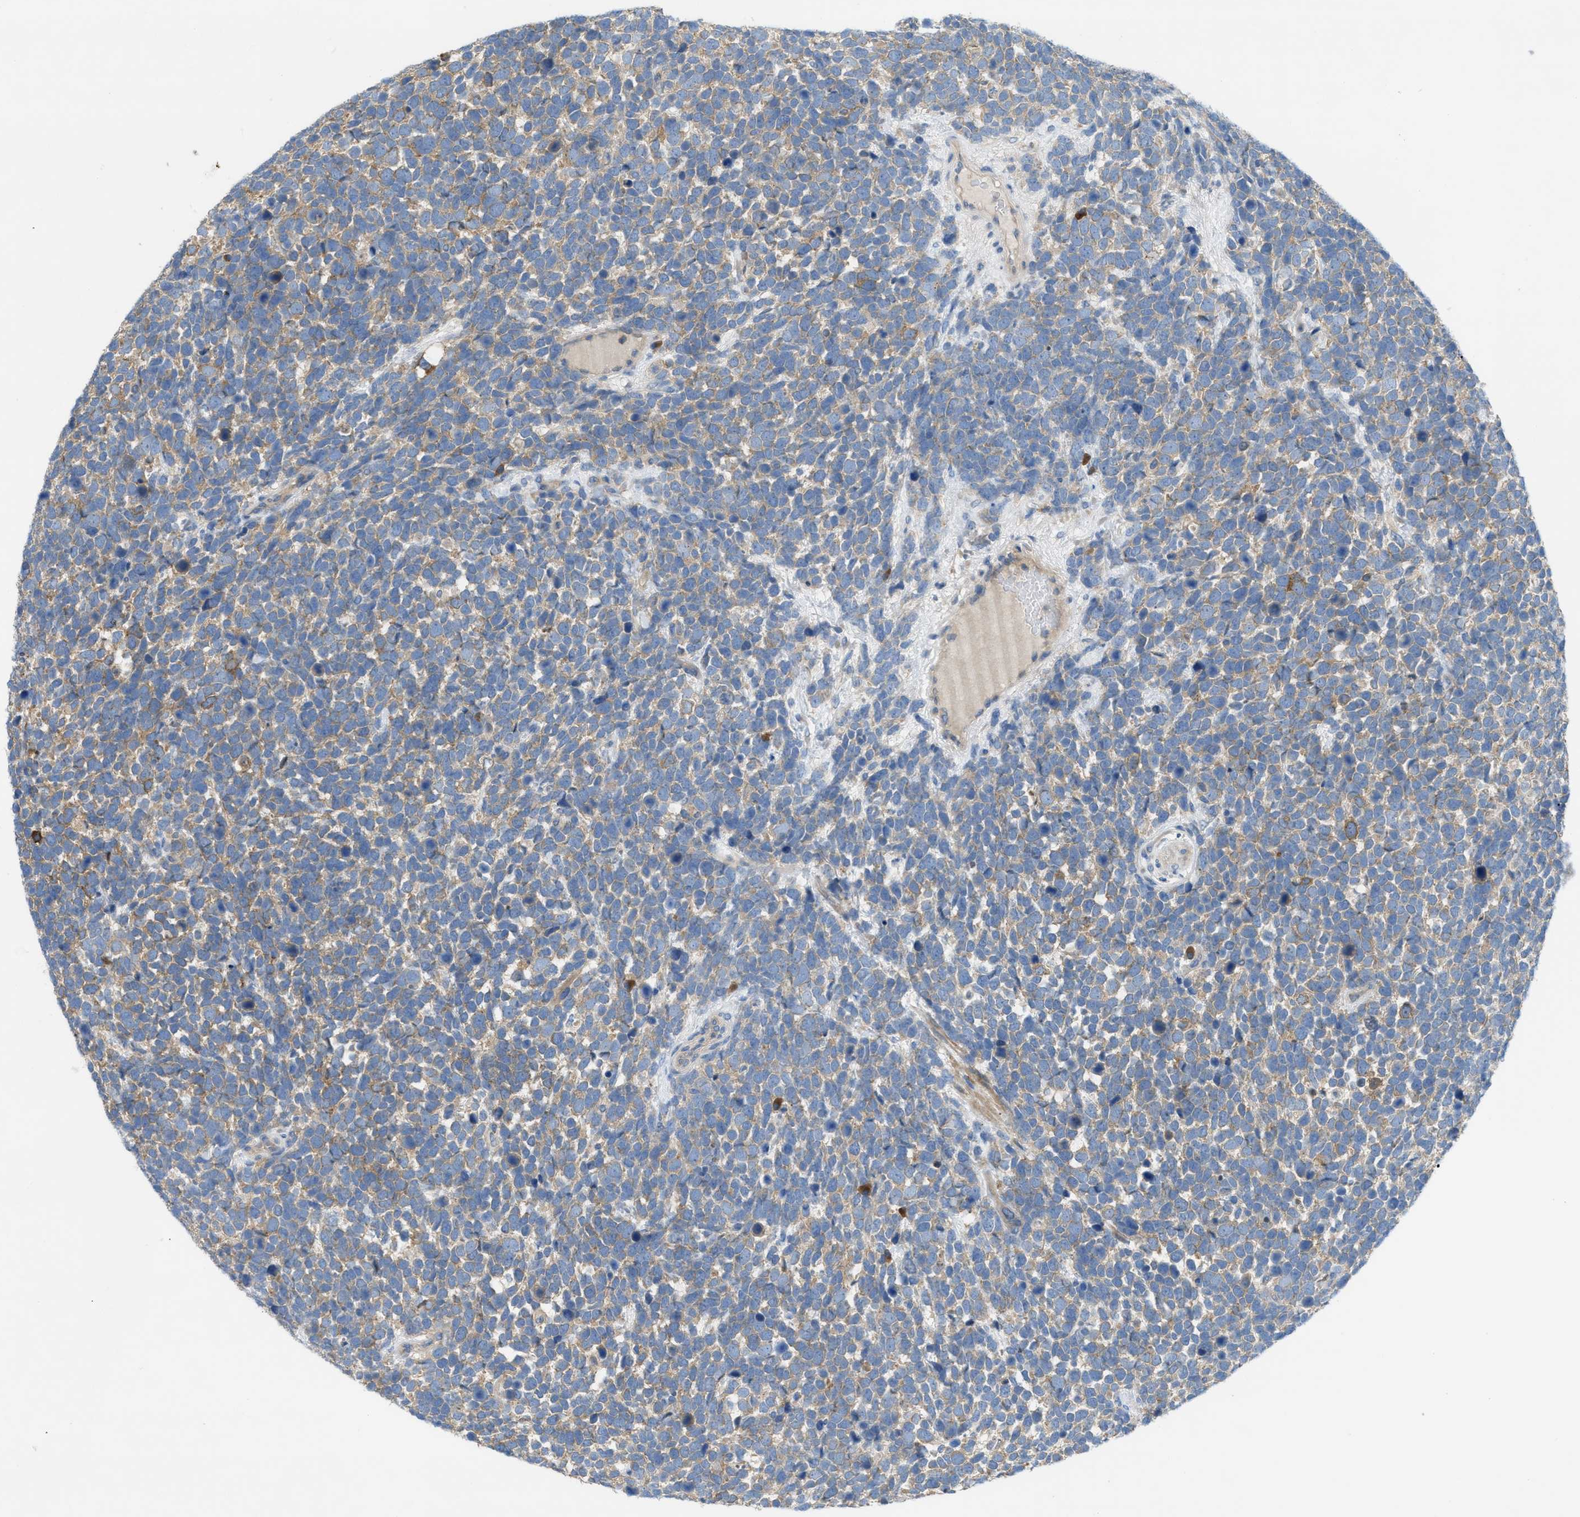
{"staining": {"intensity": "weak", "quantity": ">75%", "location": "cytoplasmic/membranous"}, "tissue": "urothelial cancer", "cell_type": "Tumor cells", "image_type": "cancer", "snomed": [{"axis": "morphology", "description": "Urothelial carcinoma, High grade"}, {"axis": "topography", "description": "Urinary bladder"}], "caption": "Urothelial cancer stained with a brown dye displays weak cytoplasmic/membranous positive expression in approximately >75% of tumor cells.", "gene": "UBA5", "patient": {"sex": "female", "age": 82}}